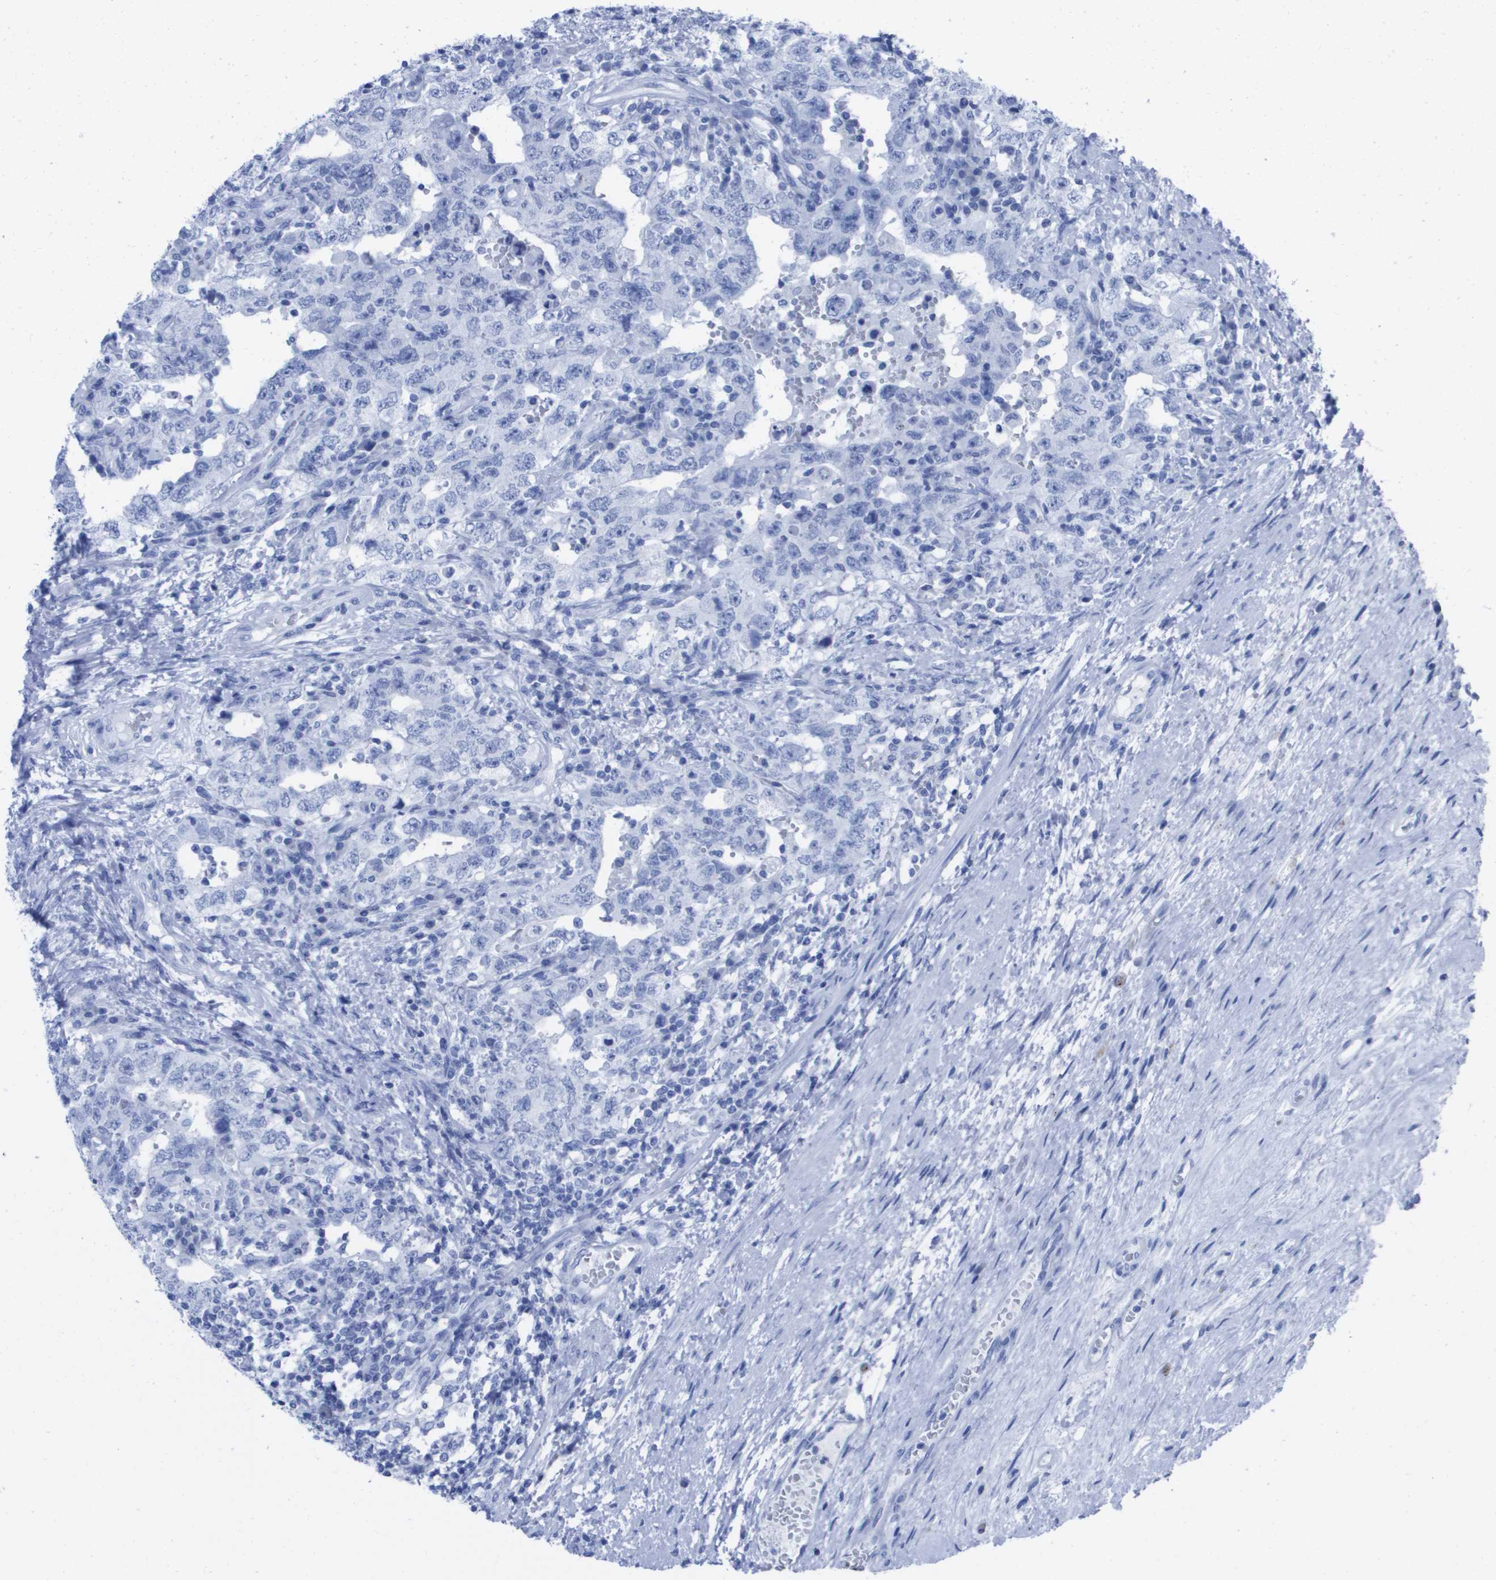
{"staining": {"intensity": "negative", "quantity": "none", "location": "none"}, "tissue": "testis cancer", "cell_type": "Tumor cells", "image_type": "cancer", "snomed": [{"axis": "morphology", "description": "Carcinoma, Embryonal, NOS"}, {"axis": "topography", "description": "Testis"}], "caption": "Human testis cancer (embryonal carcinoma) stained for a protein using immunohistochemistry (IHC) displays no expression in tumor cells.", "gene": "KCNA3", "patient": {"sex": "male", "age": 26}}